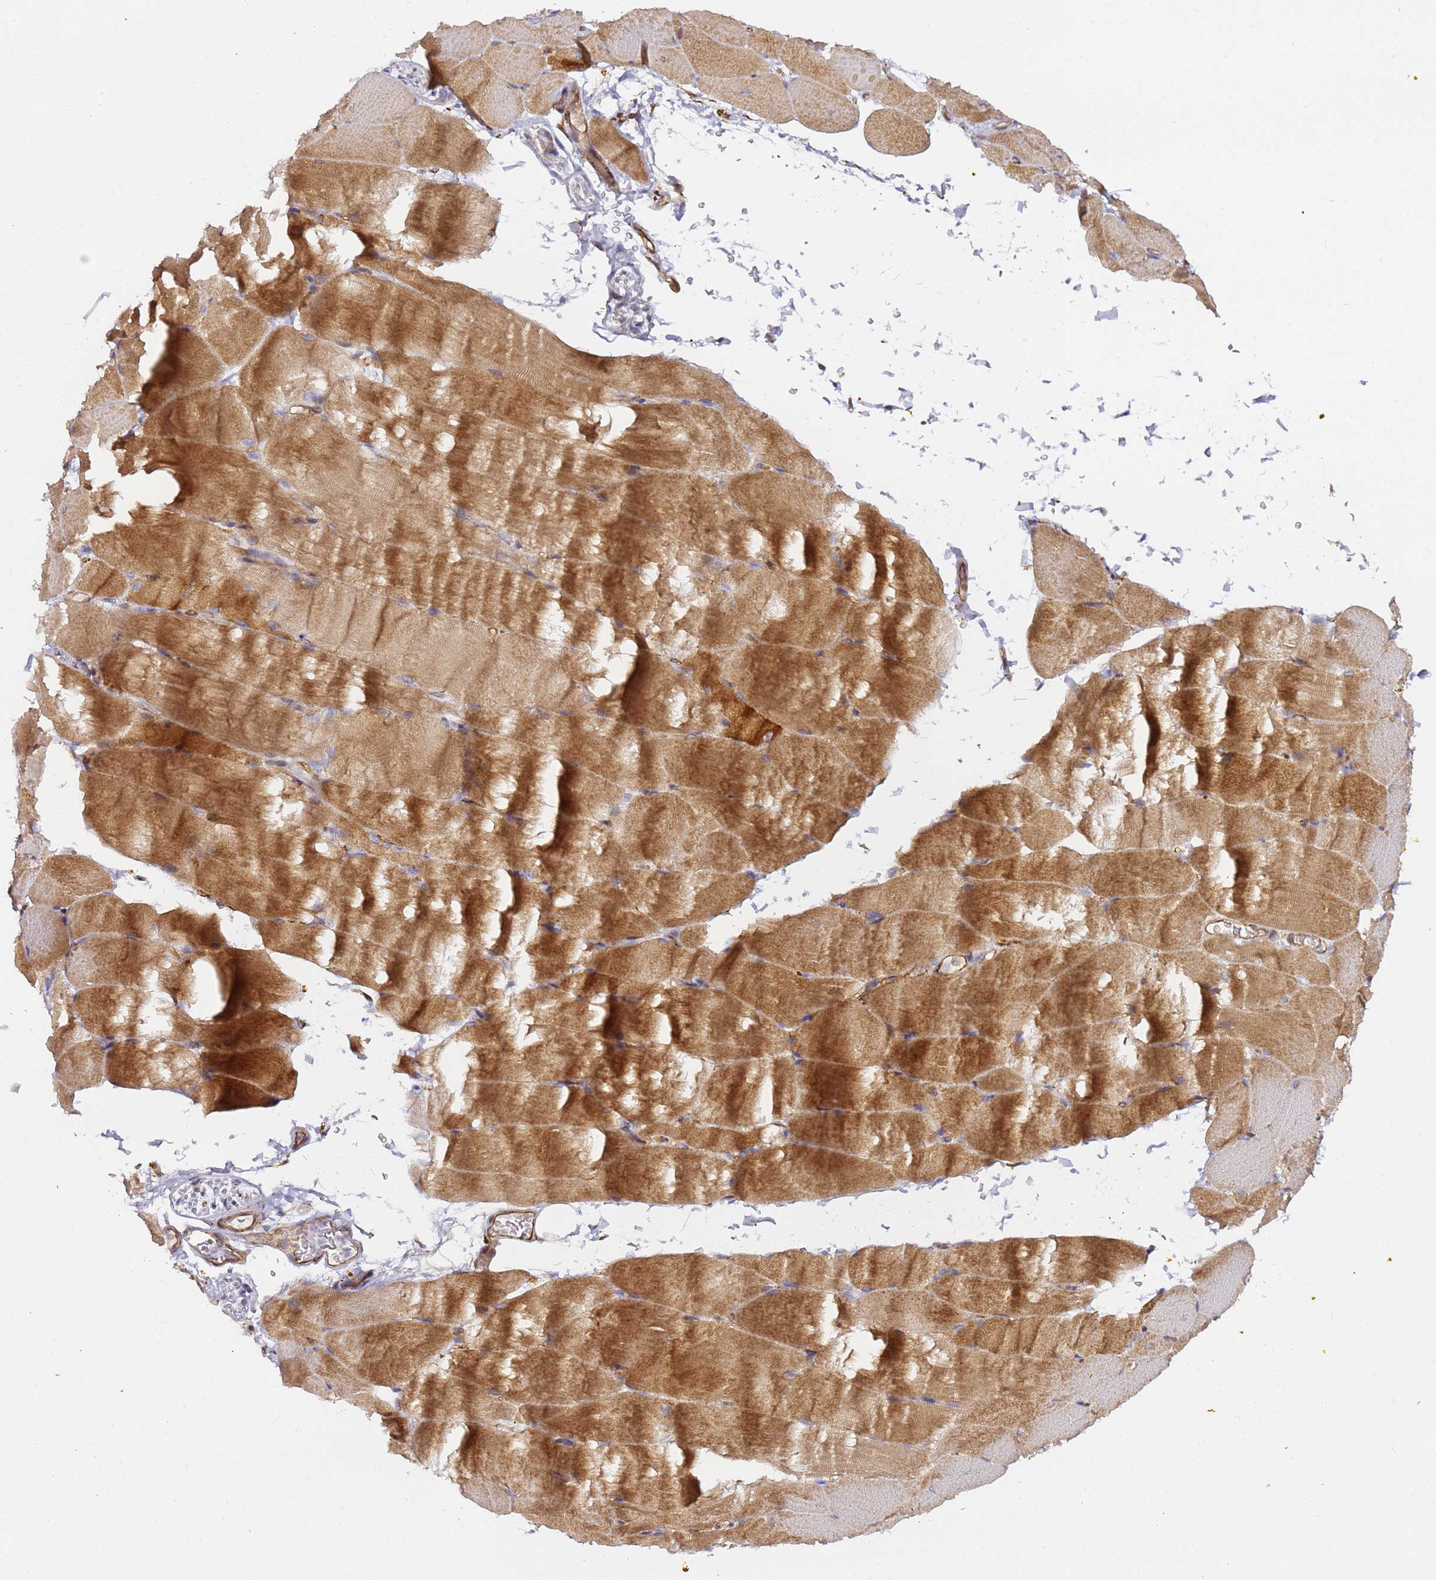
{"staining": {"intensity": "strong", "quantity": "25%-75%", "location": "cytoplasmic/membranous"}, "tissue": "skeletal muscle", "cell_type": "Myocytes", "image_type": "normal", "snomed": [{"axis": "morphology", "description": "Normal tissue, NOS"}, {"axis": "topography", "description": "Skeletal muscle"}, {"axis": "topography", "description": "Parathyroid gland"}], "caption": "A brown stain shows strong cytoplasmic/membranous positivity of a protein in myocytes of benign human skeletal muscle. The protein is stained brown, and the nuclei are stained in blue (DAB (3,3'-diaminobenzidine) IHC with brightfield microscopy, high magnification).", "gene": "KIF7", "patient": {"sex": "female", "age": 37}}